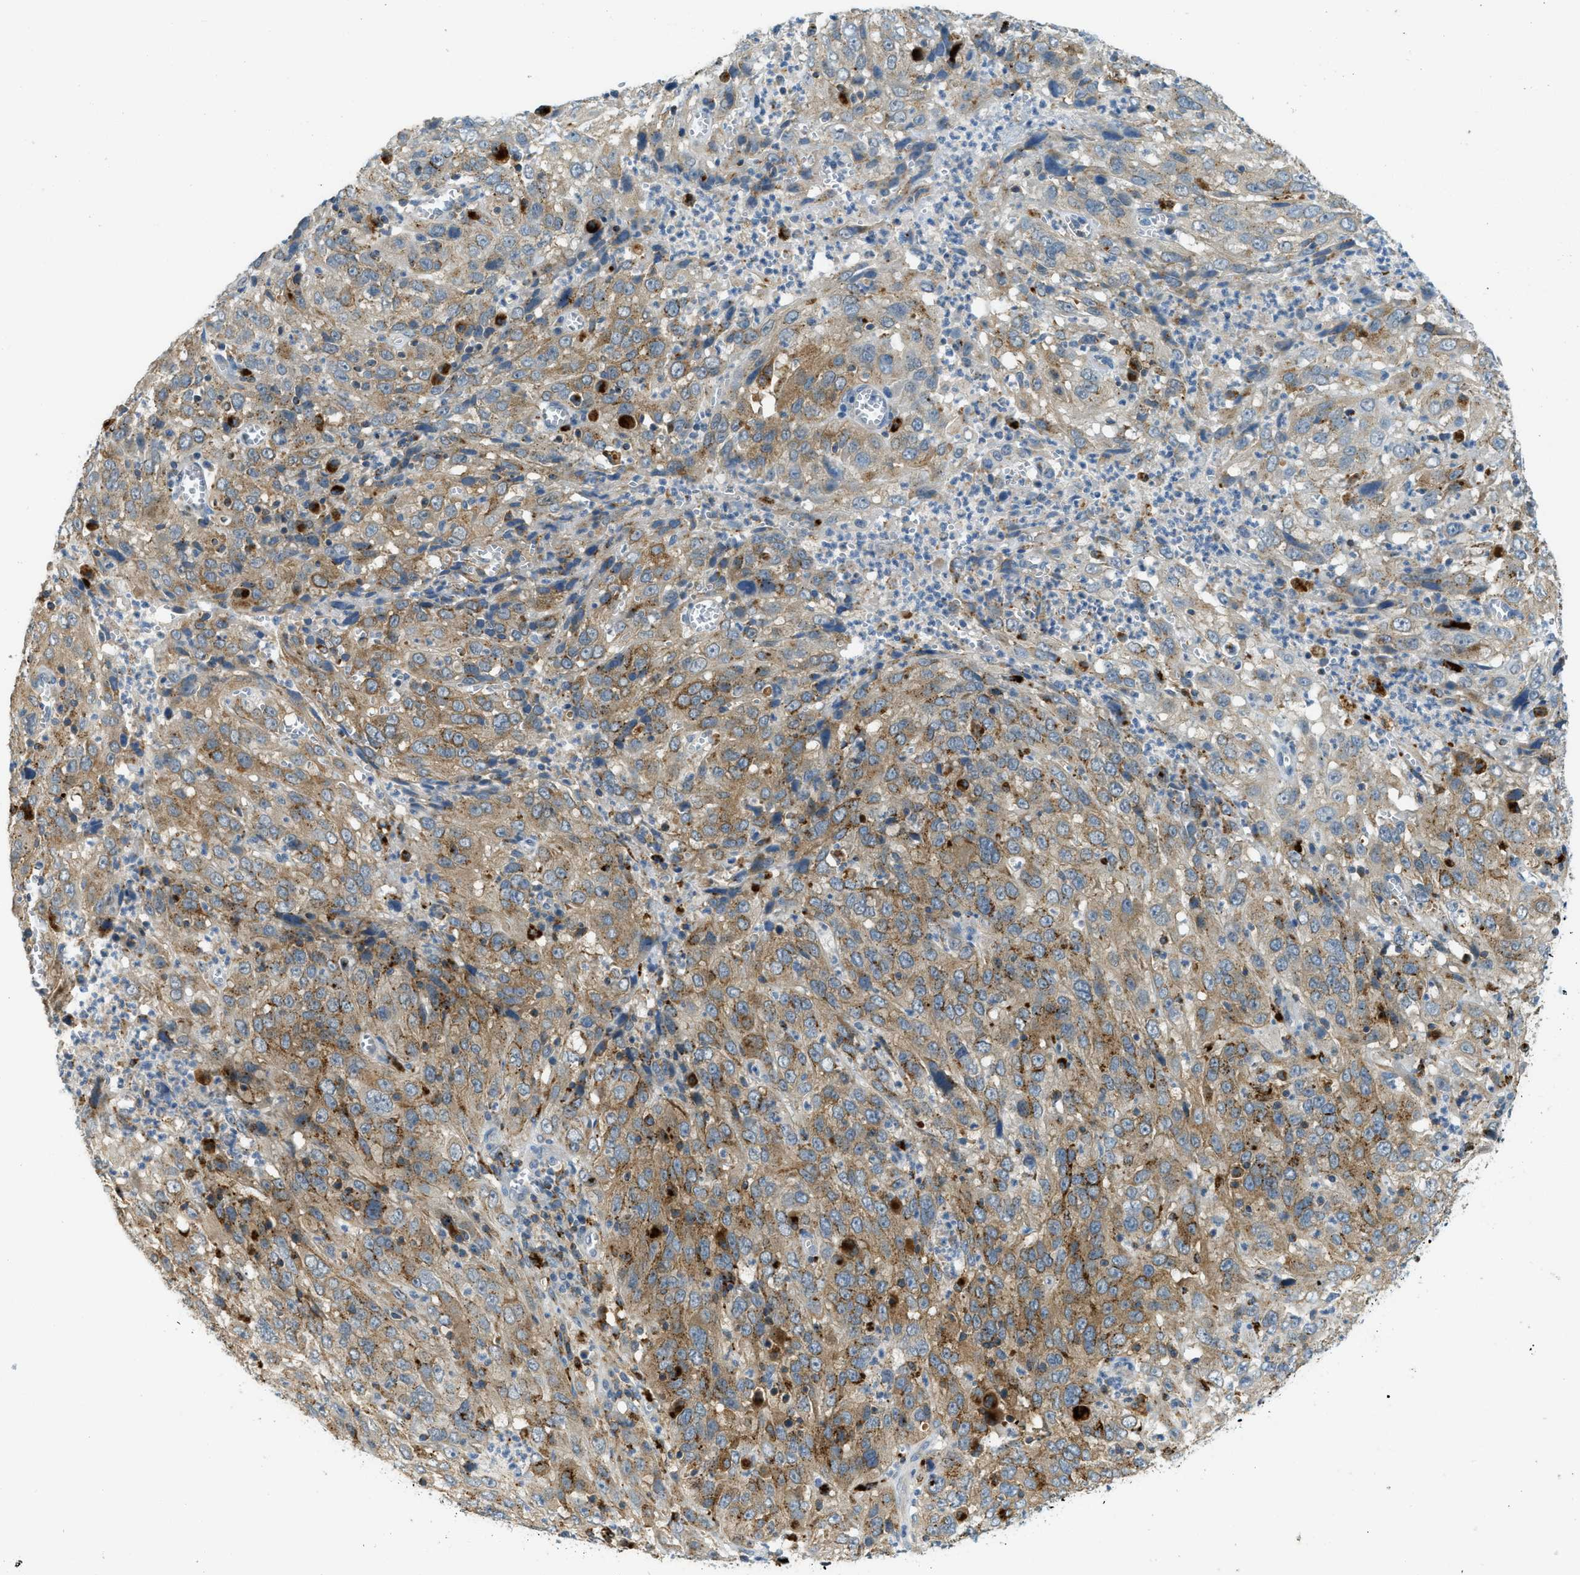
{"staining": {"intensity": "moderate", "quantity": ">75%", "location": "cytoplasmic/membranous"}, "tissue": "cervical cancer", "cell_type": "Tumor cells", "image_type": "cancer", "snomed": [{"axis": "morphology", "description": "Squamous cell carcinoma, NOS"}, {"axis": "topography", "description": "Cervix"}], "caption": "The immunohistochemical stain highlights moderate cytoplasmic/membranous staining in tumor cells of cervical cancer (squamous cell carcinoma) tissue.", "gene": "PLBD2", "patient": {"sex": "female", "age": 32}}